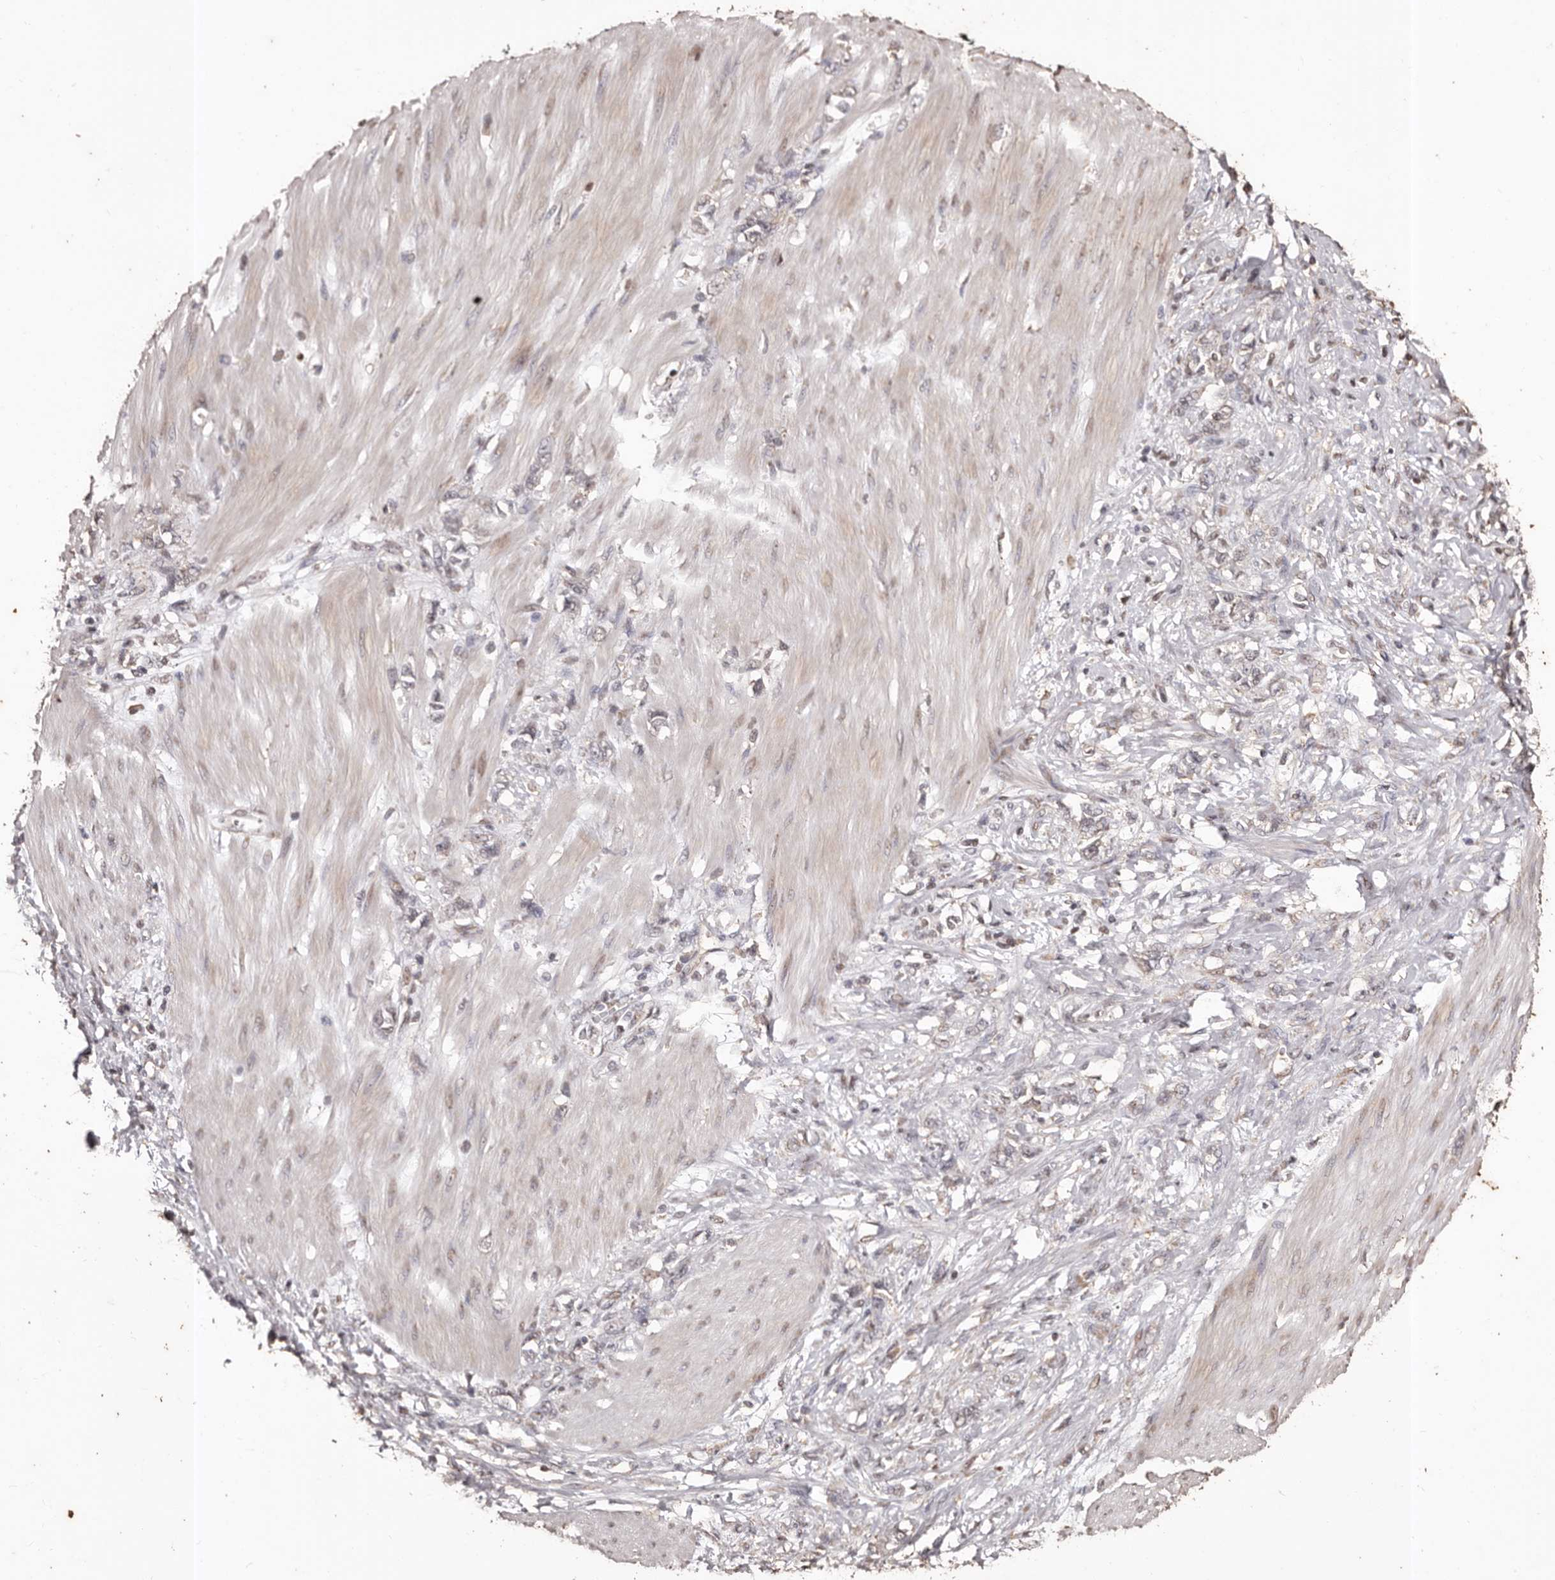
{"staining": {"intensity": "weak", "quantity": "<25%", "location": "cytoplasmic/membranous"}, "tissue": "stomach cancer", "cell_type": "Tumor cells", "image_type": "cancer", "snomed": [{"axis": "morphology", "description": "Adenocarcinoma, NOS"}, {"axis": "topography", "description": "Stomach"}], "caption": "A photomicrograph of human stomach adenocarcinoma is negative for staining in tumor cells.", "gene": "NAV1", "patient": {"sex": "female", "age": 76}}